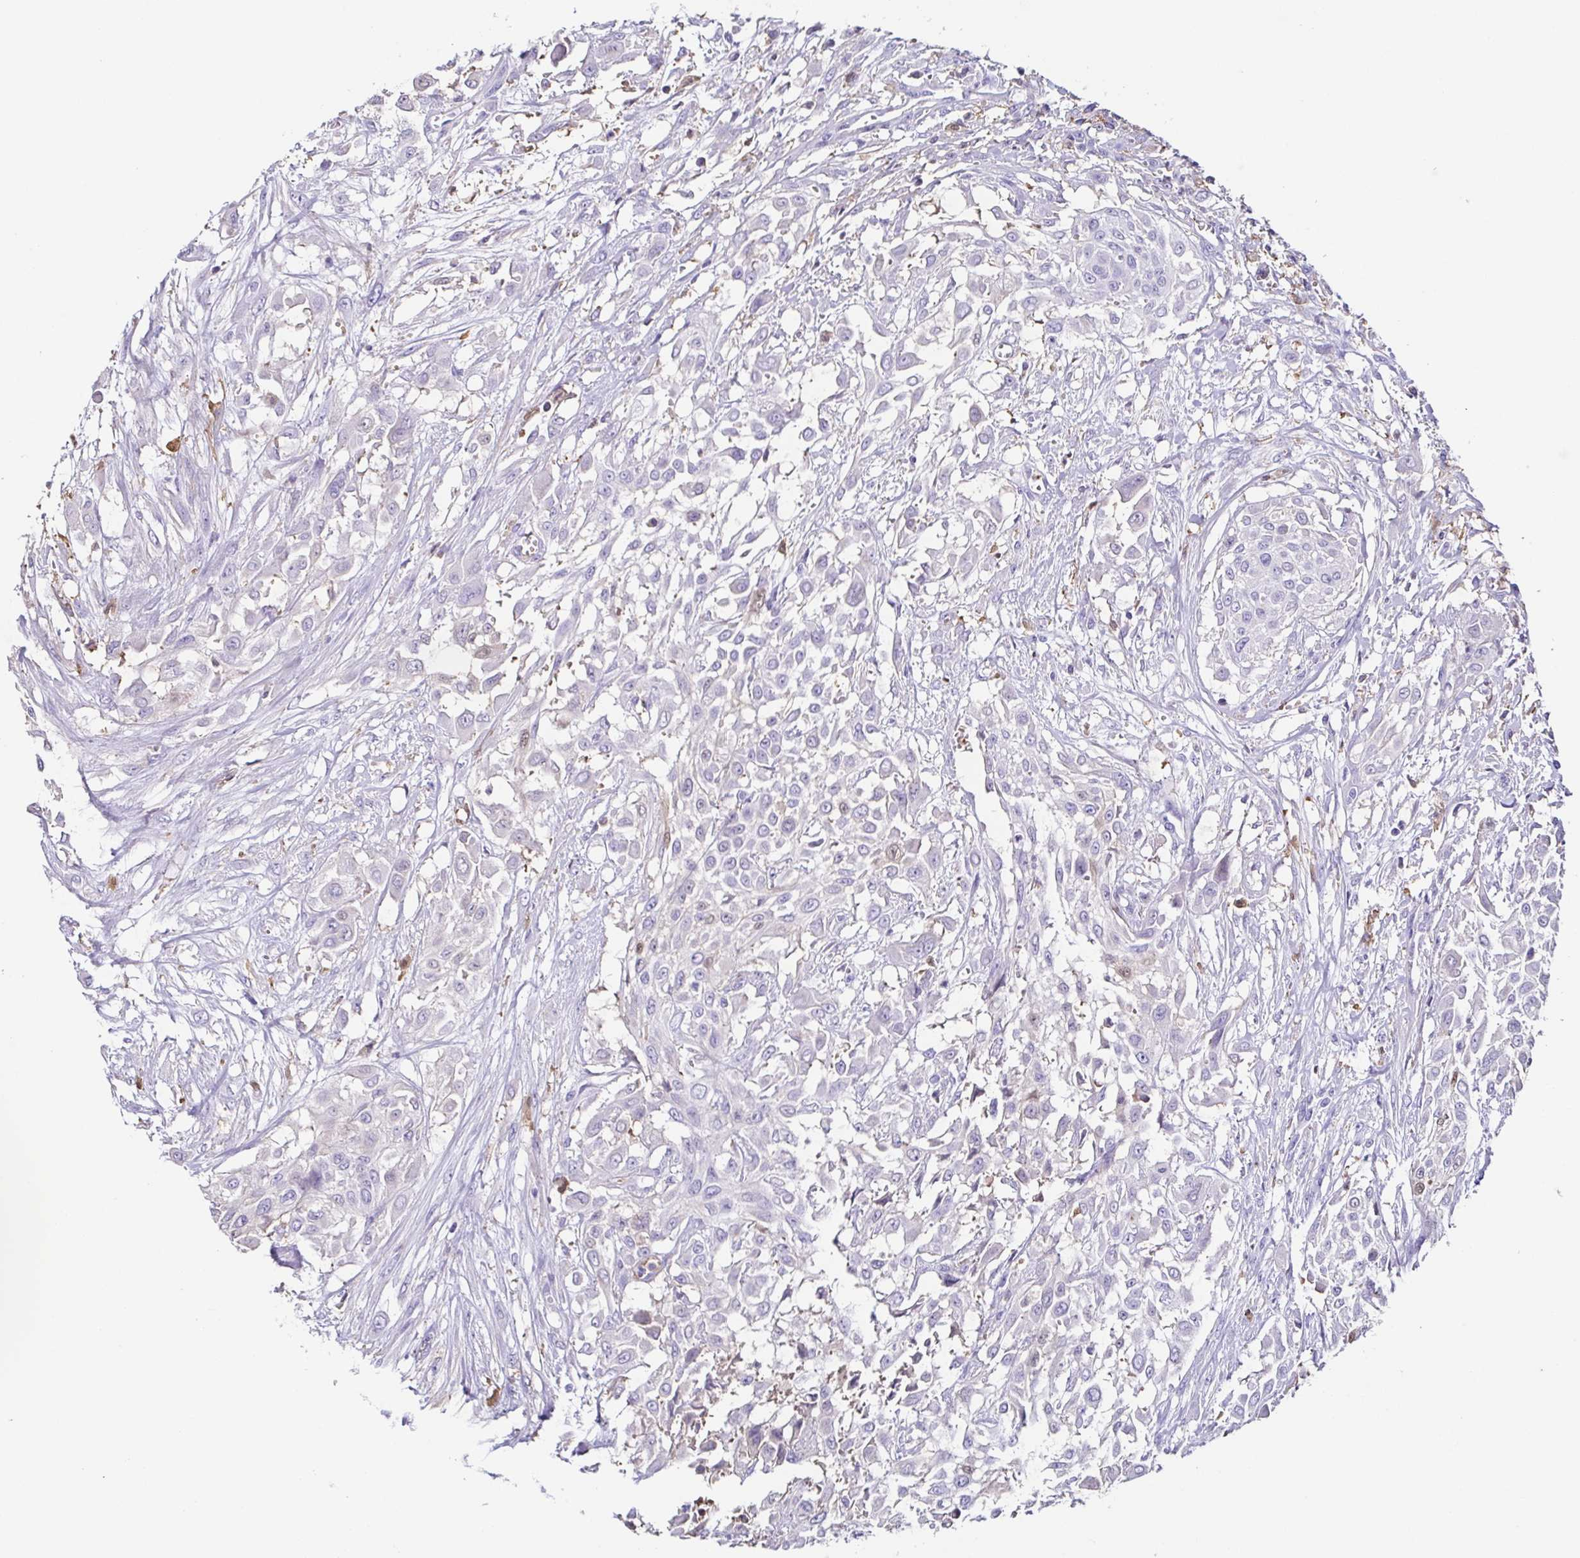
{"staining": {"intensity": "negative", "quantity": "none", "location": "none"}, "tissue": "urothelial cancer", "cell_type": "Tumor cells", "image_type": "cancer", "snomed": [{"axis": "morphology", "description": "Urothelial carcinoma, High grade"}, {"axis": "topography", "description": "Urinary bladder"}], "caption": "Human urothelial cancer stained for a protein using immunohistochemistry exhibits no staining in tumor cells.", "gene": "ANXA10", "patient": {"sex": "male", "age": 57}}